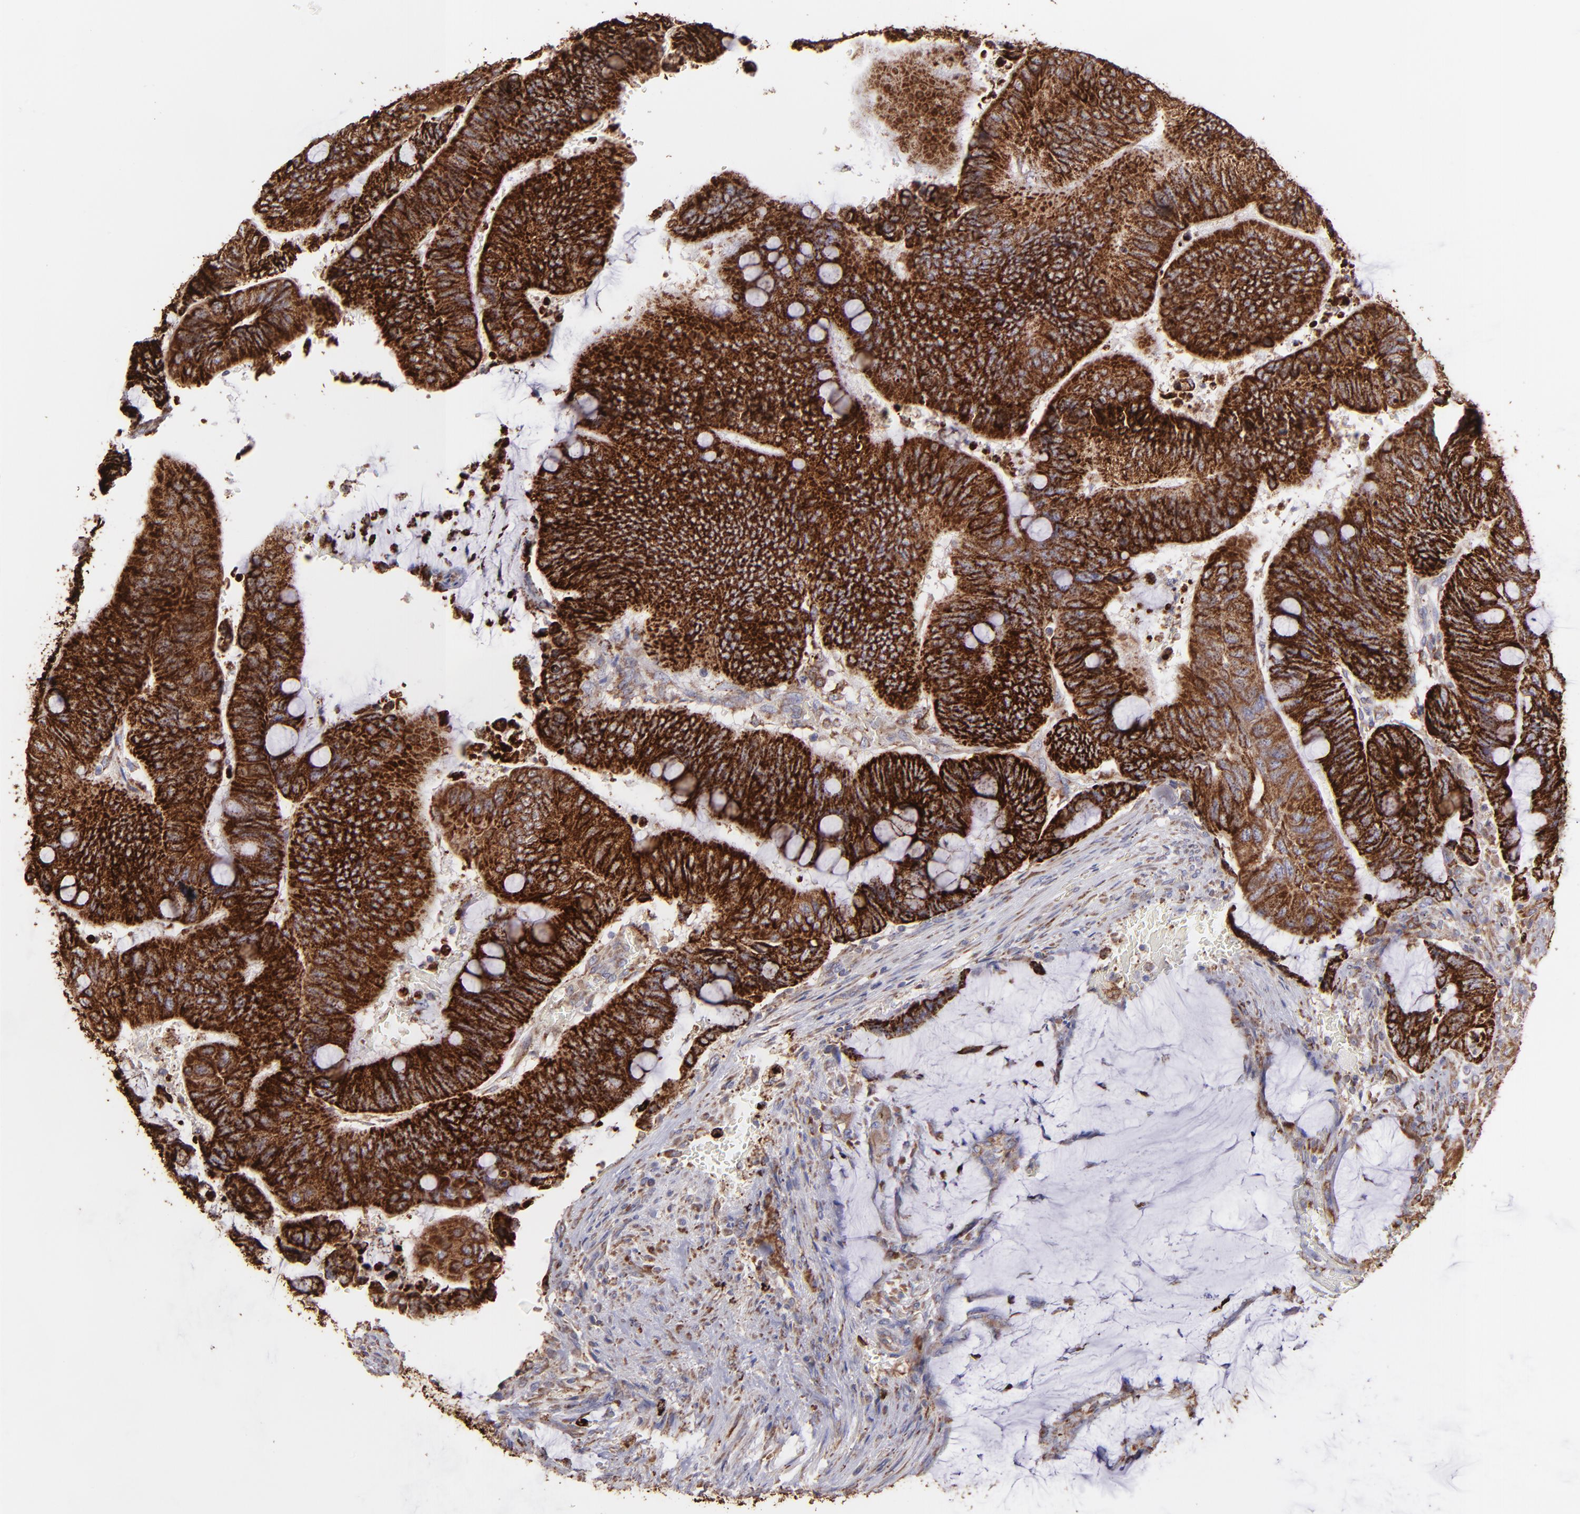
{"staining": {"intensity": "strong", "quantity": ">75%", "location": "cytoplasmic/membranous"}, "tissue": "colorectal cancer", "cell_type": "Tumor cells", "image_type": "cancer", "snomed": [{"axis": "morphology", "description": "Normal tissue, NOS"}, {"axis": "morphology", "description": "Adenocarcinoma, NOS"}, {"axis": "topography", "description": "Rectum"}], "caption": "Colorectal cancer tissue exhibits strong cytoplasmic/membranous staining in about >75% of tumor cells", "gene": "MAOB", "patient": {"sex": "male", "age": 92}}